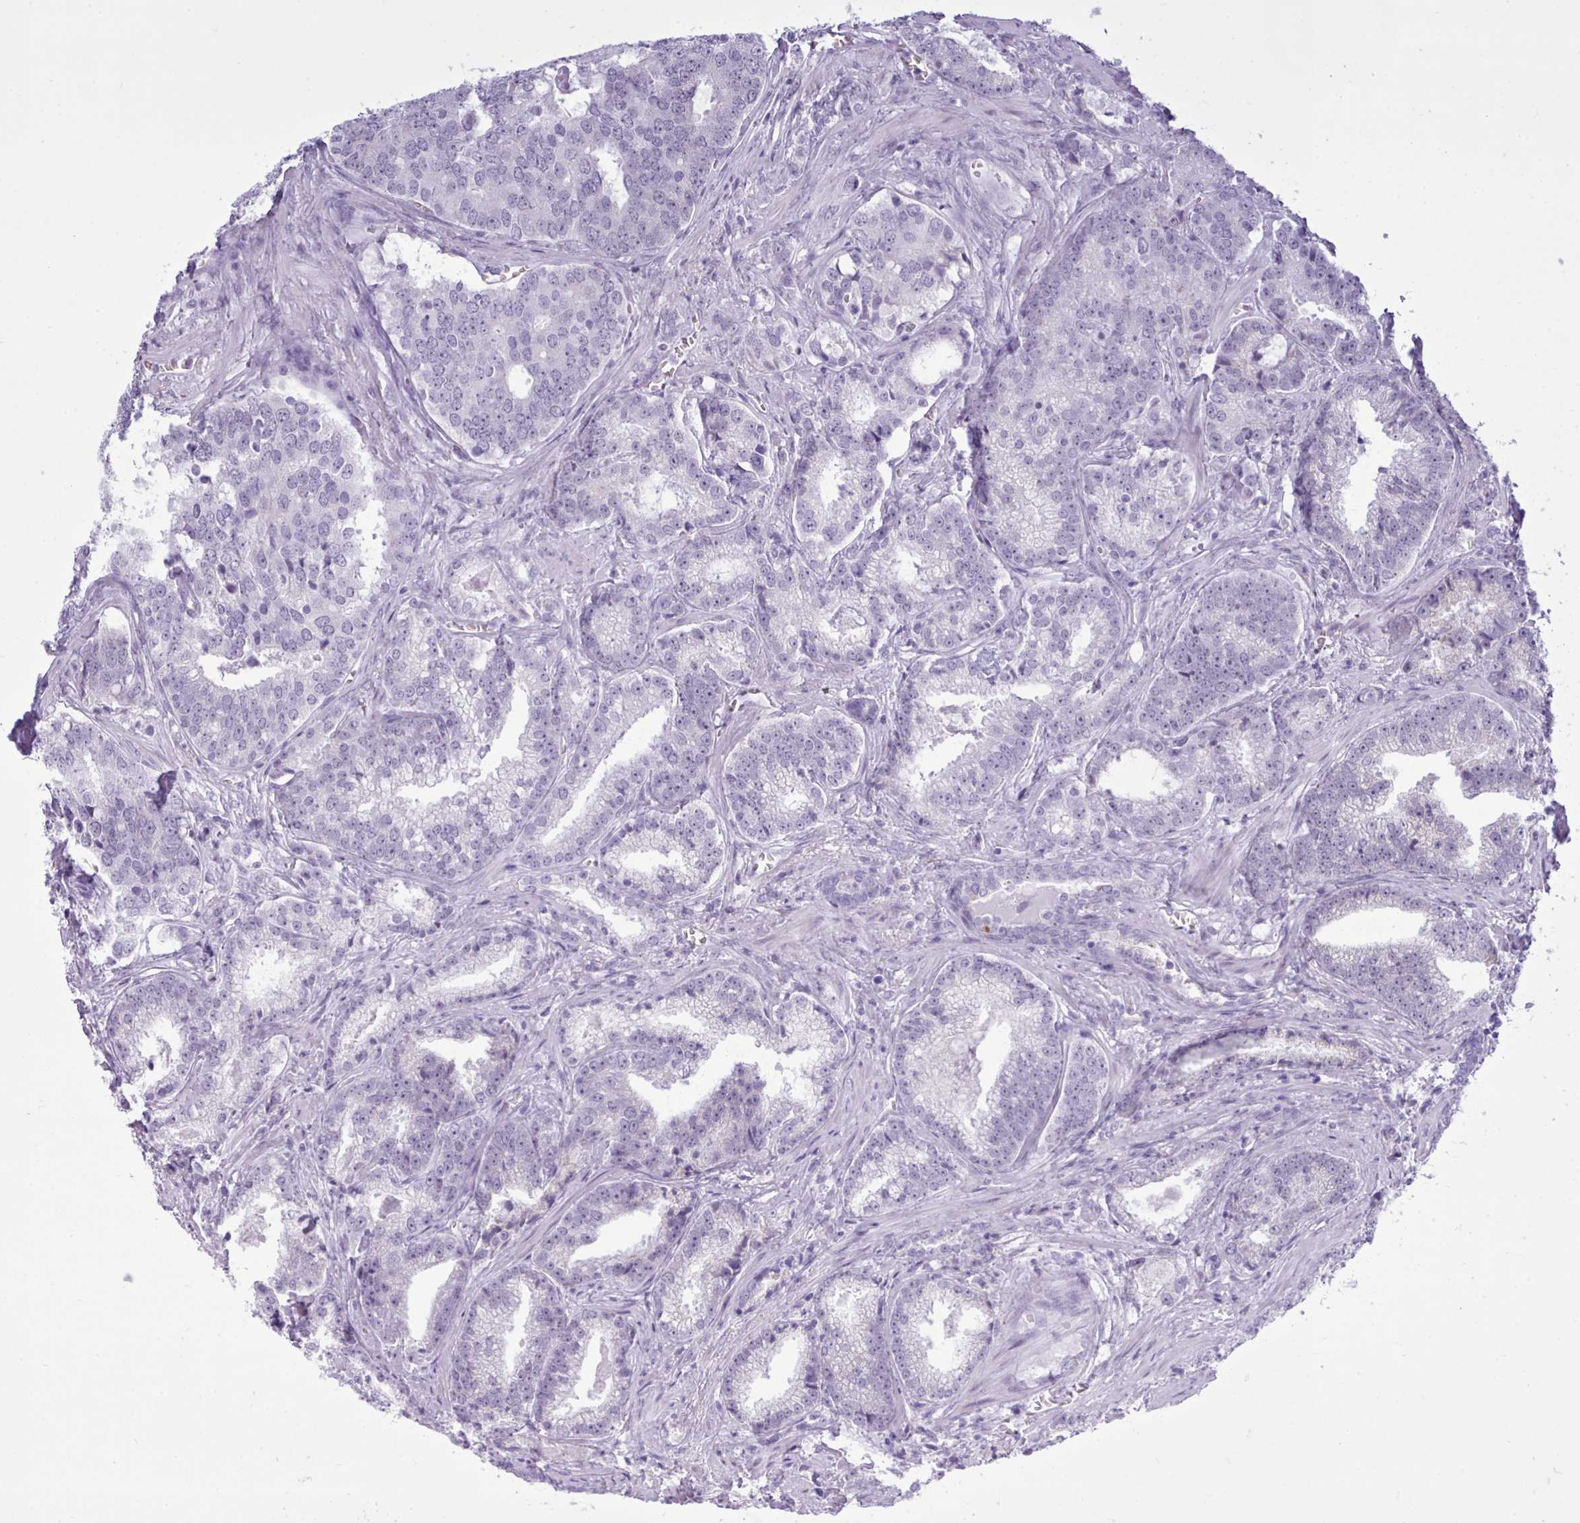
{"staining": {"intensity": "negative", "quantity": "none", "location": "none"}, "tissue": "prostate cancer", "cell_type": "Tumor cells", "image_type": "cancer", "snomed": [{"axis": "morphology", "description": "Adenocarcinoma, High grade"}, {"axis": "topography", "description": "Prostate"}], "caption": "Immunohistochemical staining of human adenocarcinoma (high-grade) (prostate) demonstrates no significant positivity in tumor cells.", "gene": "FBXO48", "patient": {"sex": "male", "age": 67}}